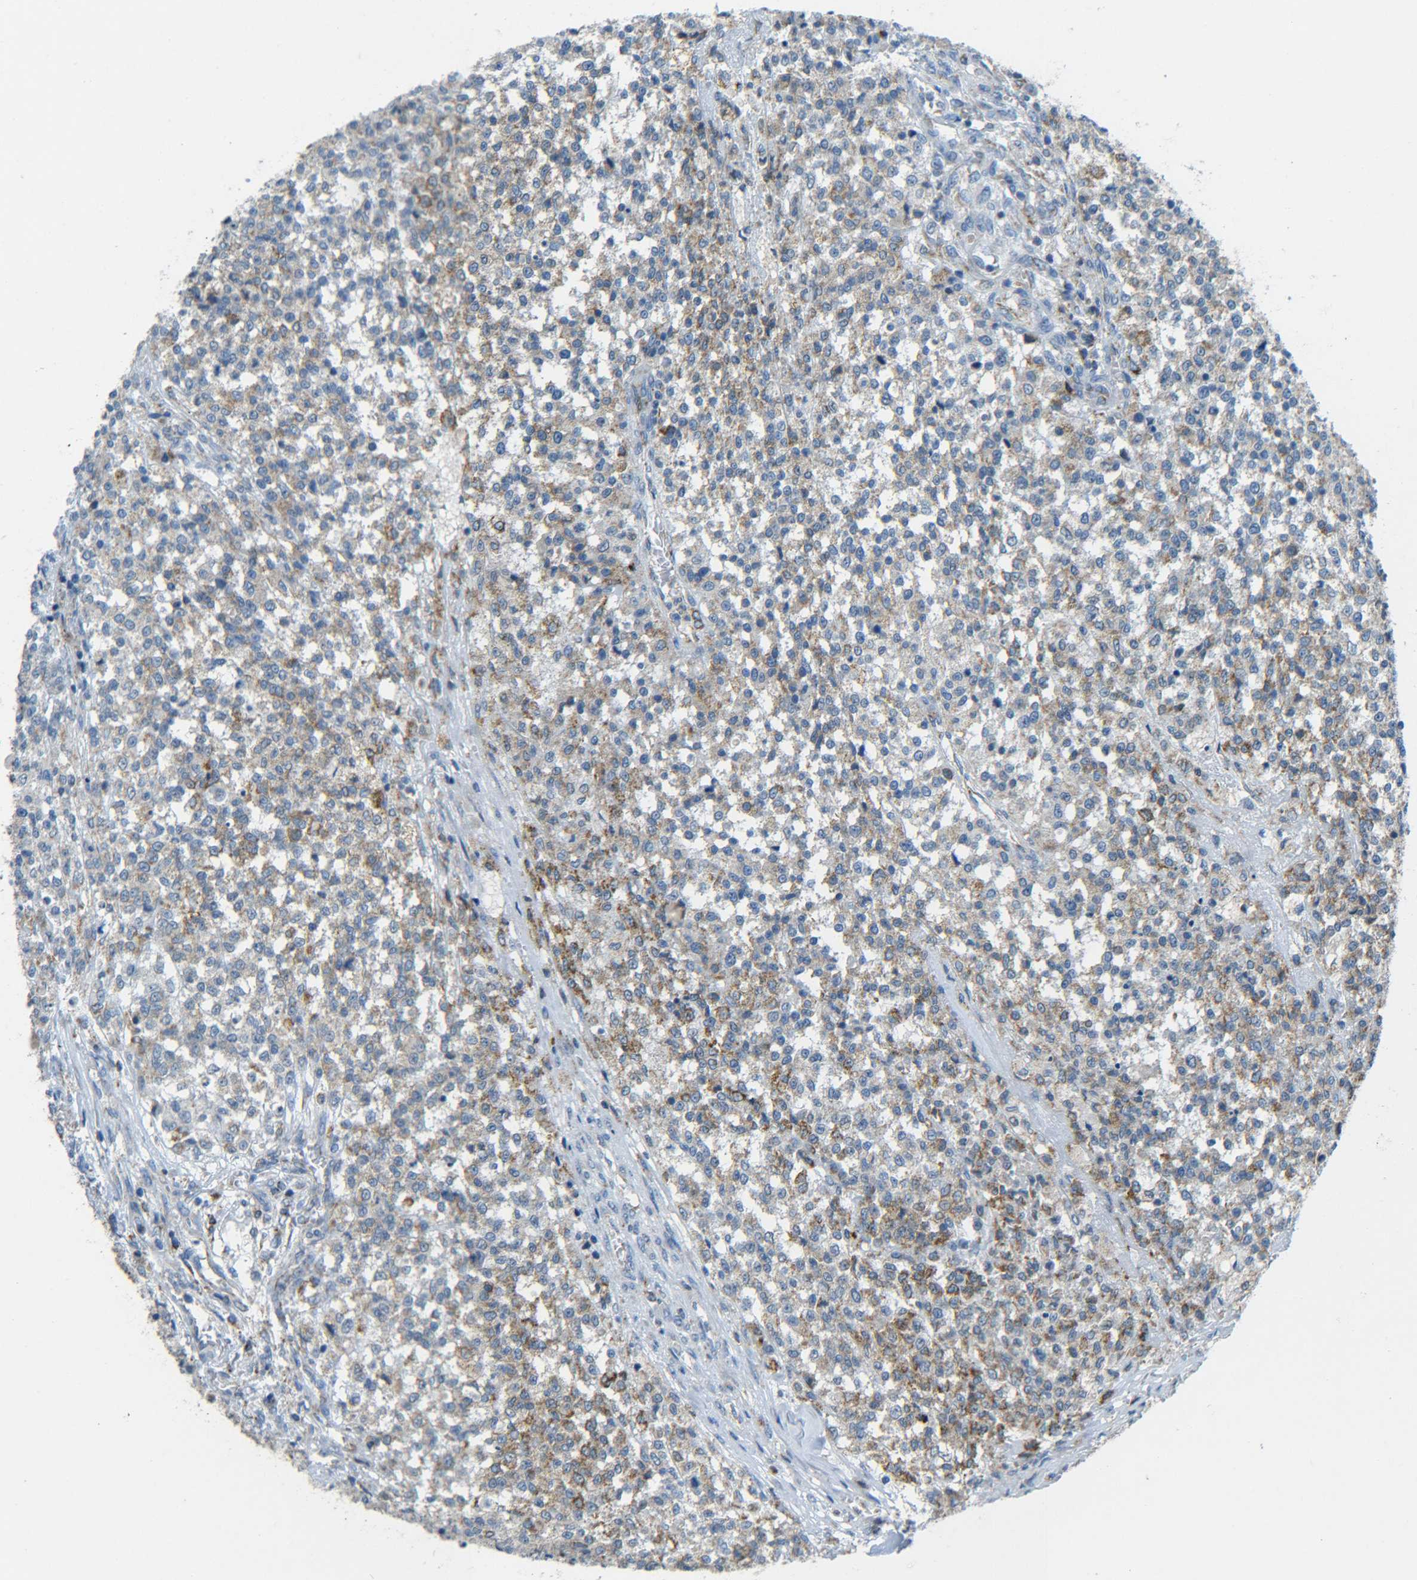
{"staining": {"intensity": "moderate", "quantity": "25%-75%", "location": "cytoplasmic/membranous"}, "tissue": "testis cancer", "cell_type": "Tumor cells", "image_type": "cancer", "snomed": [{"axis": "morphology", "description": "Seminoma, NOS"}, {"axis": "topography", "description": "Testis"}], "caption": "An immunohistochemistry photomicrograph of neoplastic tissue is shown. Protein staining in brown labels moderate cytoplasmic/membranous positivity in testis seminoma within tumor cells.", "gene": "CYB5R1", "patient": {"sex": "male", "age": 59}}